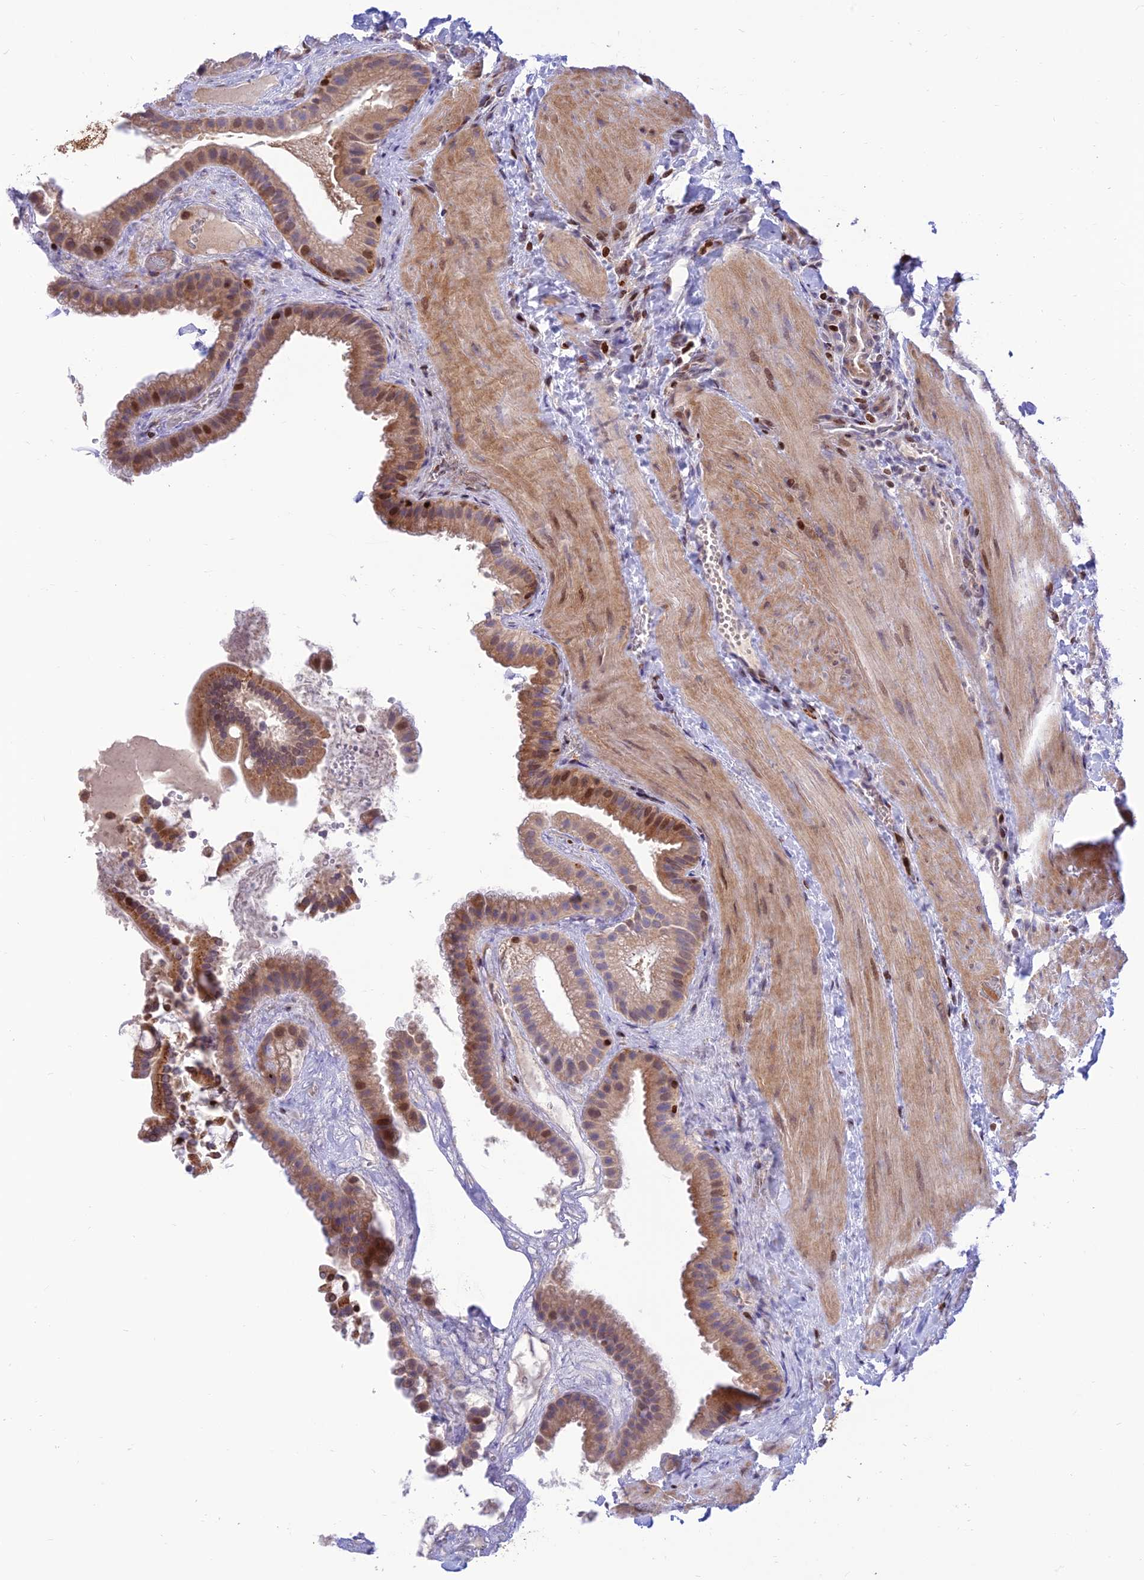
{"staining": {"intensity": "moderate", "quantity": ">75%", "location": "cytoplasmic/membranous,nuclear"}, "tissue": "gallbladder", "cell_type": "Glandular cells", "image_type": "normal", "snomed": [{"axis": "morphology", "description": "Normal tissue, NOS"}, {"axis": "topography", "description": "Gallbladder"}], "caption": "Immunohistochemical staining of benign human gallbladder shows >75% levels of moderate cytoplasmic/membranous,nuclear protein expression in about >75% of glandular cells.", "gene": "FAM186B", "patient": {"sex": "male", "age": 55}}